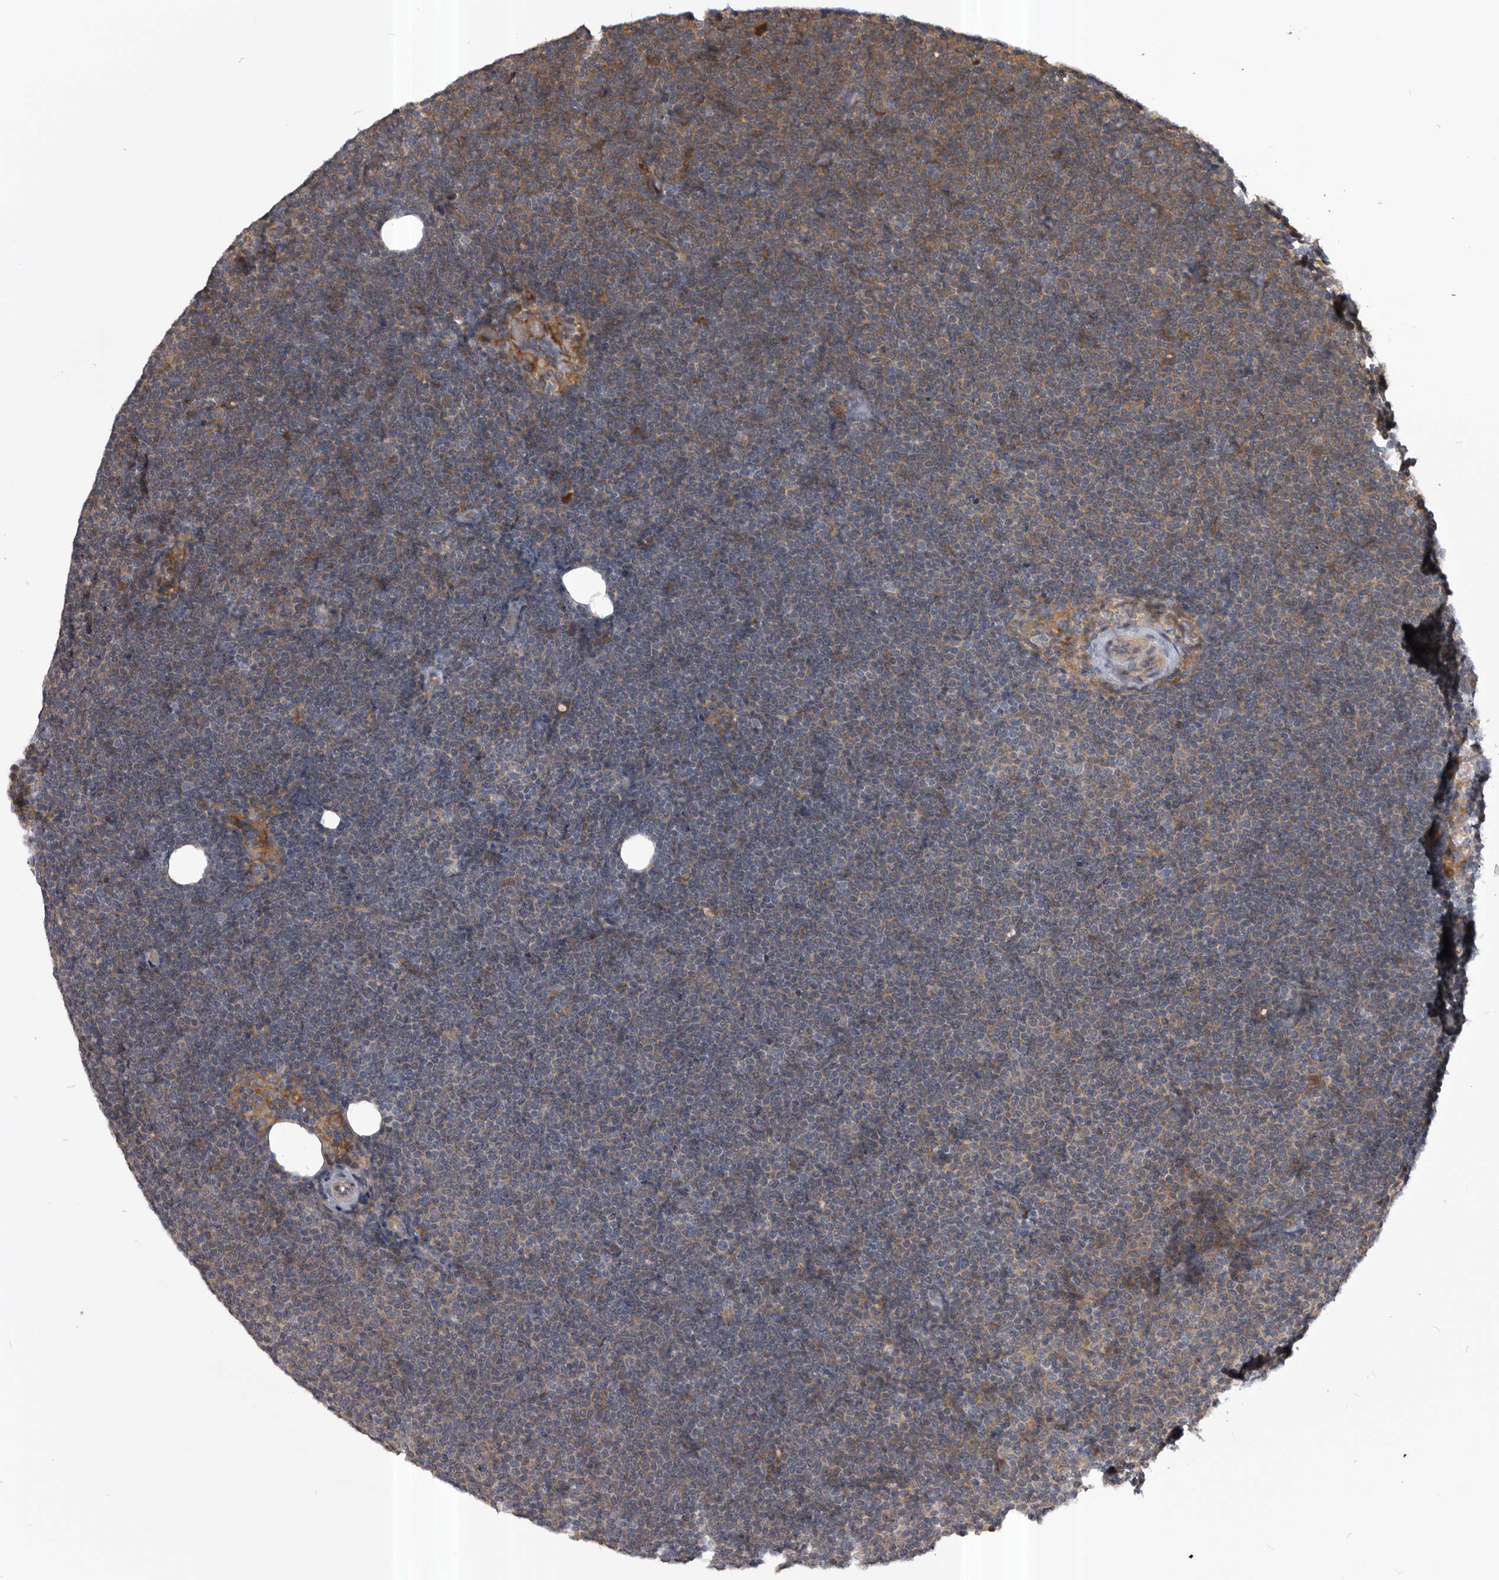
{"staining": {"intensity": "moderate", "quantity": "25%-75%", "location": "cytoplasmic/membranous"}, "tissue": "lymphoma", "cell_type": "Tumor cells", "image_type": "cancer", "snomed": [{"axis": "morphology", "description": "Malignant lymphoma, non-Hodgkin's type, Low grade"}, {"axis": "topography", "description": "Lymph node"}], "caption": "Moderate cytoplasmic/membranous protein staining is present in about 25%-75% of tumor cells in lymphoma. (brown staining indicates protein expression, while blue staining denotes nuclei).", "gene": "RAB3GAP2", "patient": {"sex": "female", "age": 53}}